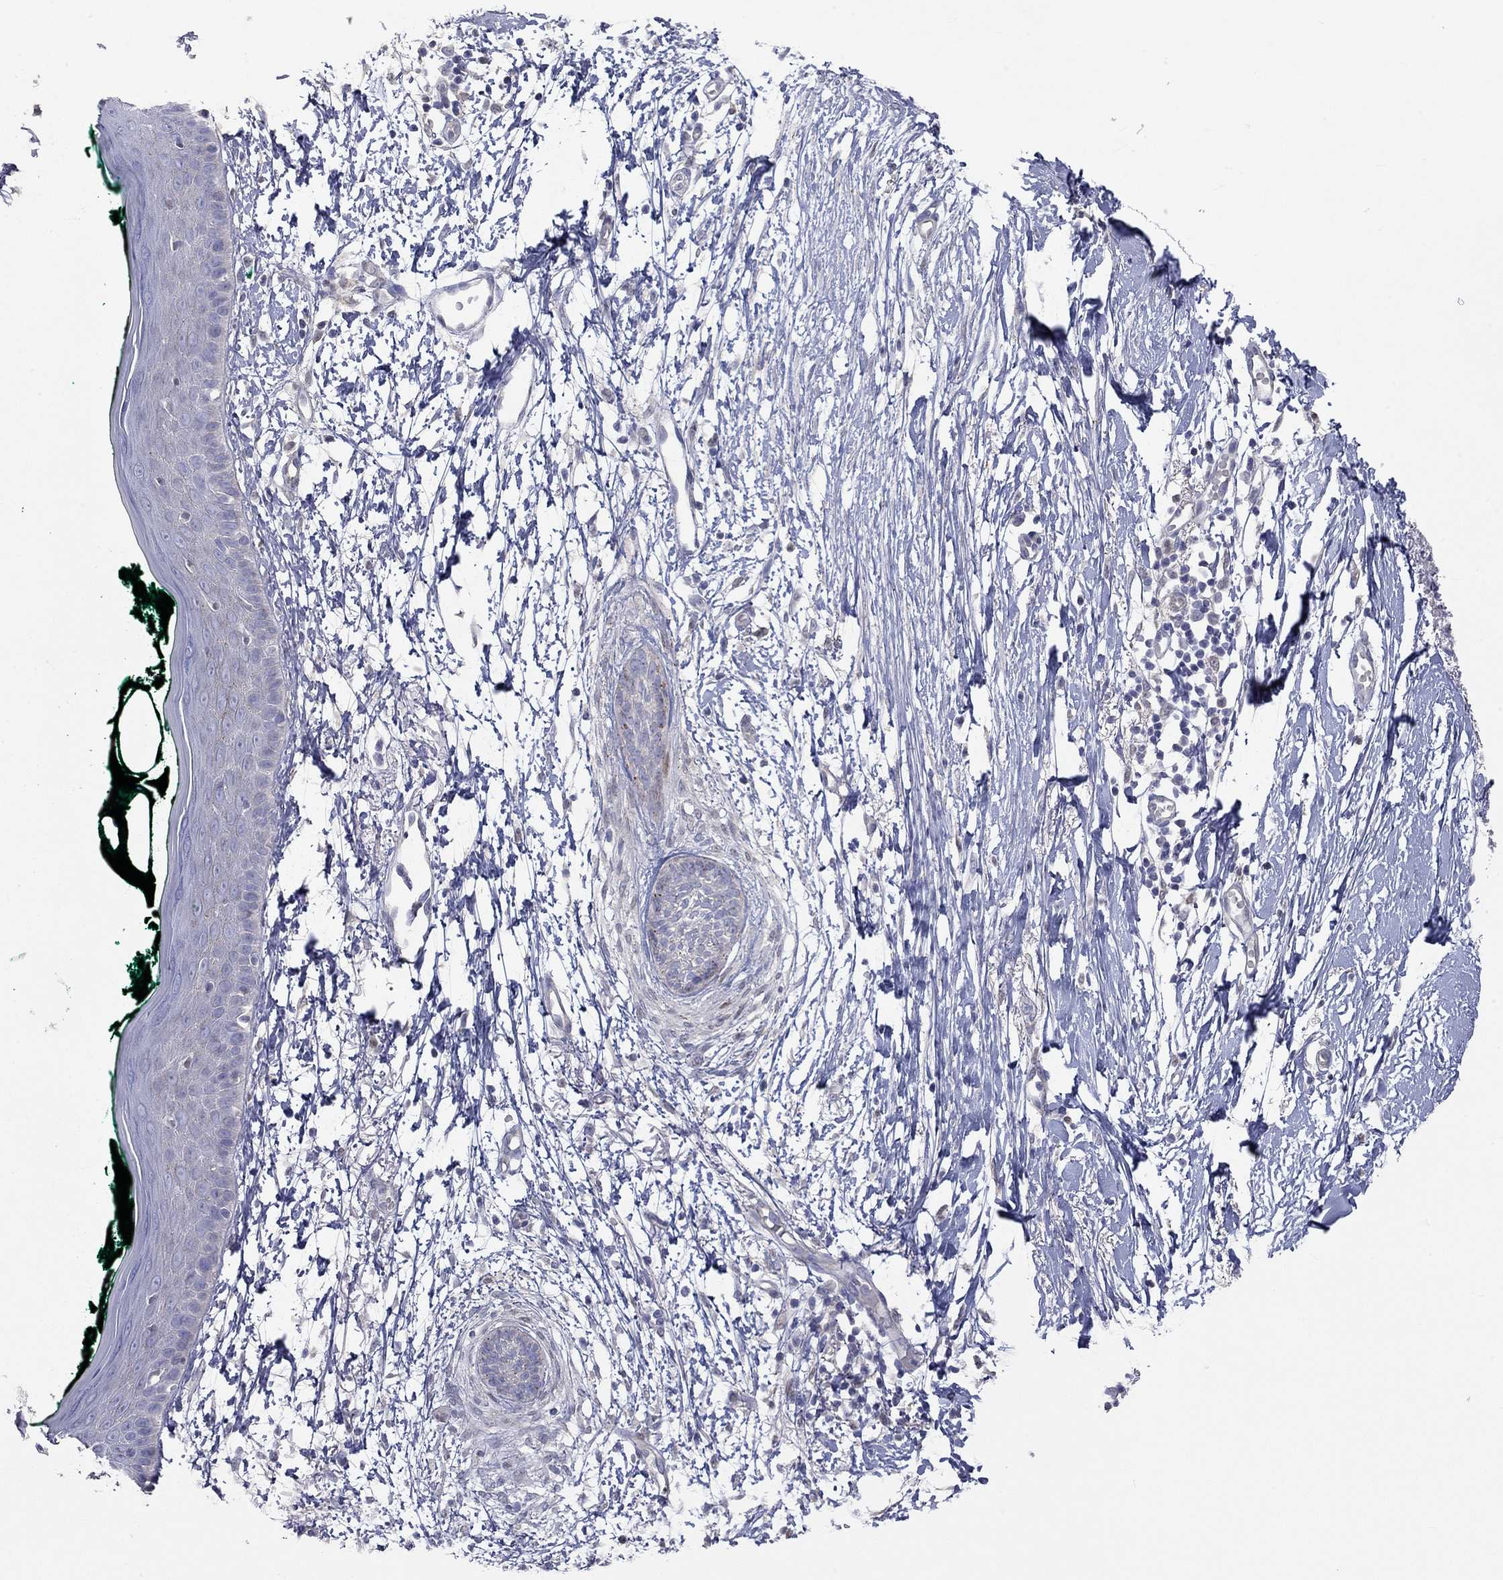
{"staining": {"intensity": "negative", "quantity": "none", "location": "none"}, "tissue": "skin cancer", "cell_type": "Tumor cells", "image_type": "cancer", "snomed": [{"axis": "morphology", "description": "Normal tissue, NOS"}, {"axis": "morphology", "description": "Basal cell carcinoma"}, {"axis": "topography", "description": "Skin"}], "caption": "The histopathology image reveals no significant expression in tumor cells of skin cancer. (DAB (3,3'-diaminobenzidine) immunohistochemistry, high magnification).", "gene": "PAPSS2", "patient": {"sex": "male", "age": 84}}